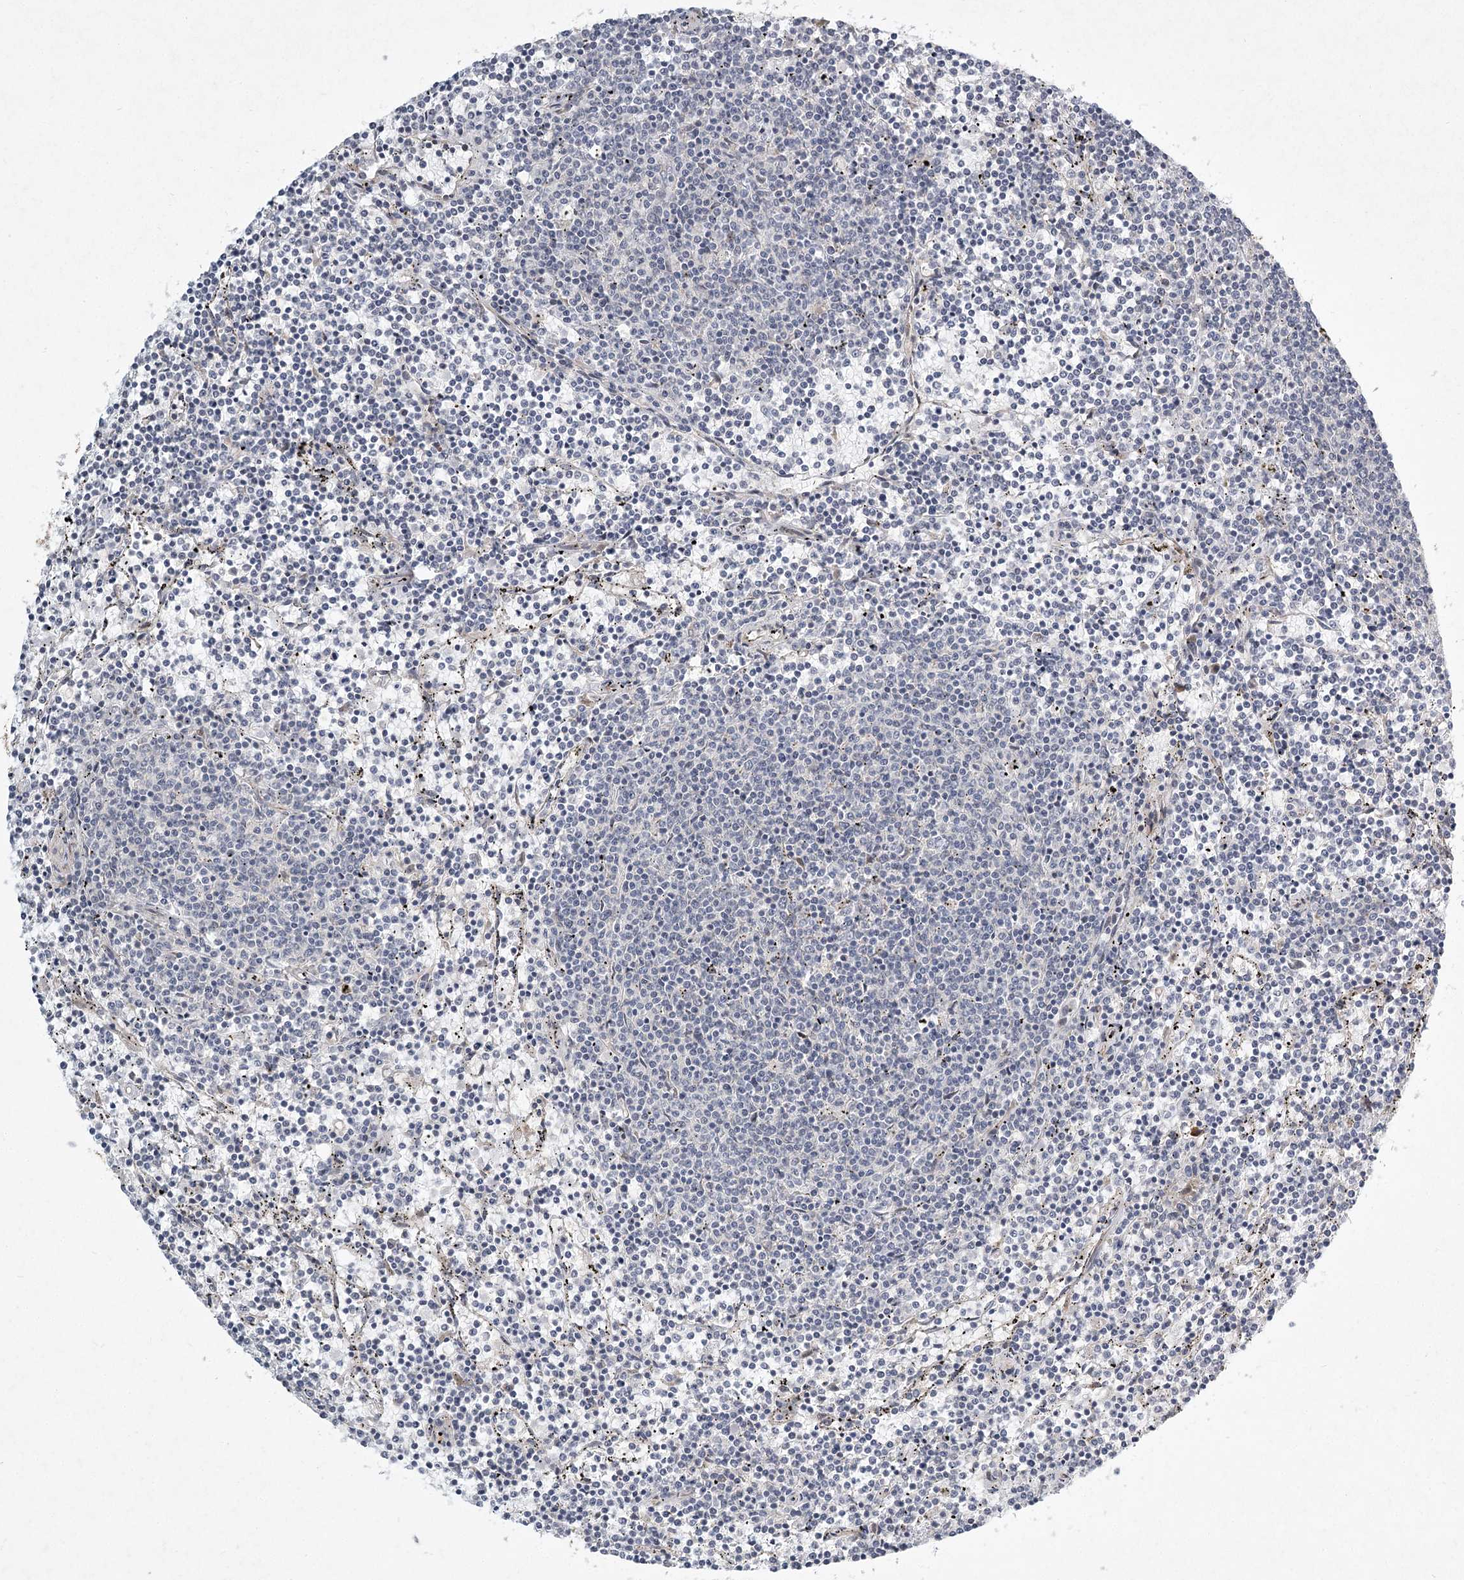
{"staining": {"intensity": "negative", "quantity": "none", "location": "none"}, "tissue": "lymphoma", "cell_type": "Tumor cells", "image_type": "cancer", "snomed": [{"axis": "morphology", "description": "Malignant lymphoma, non-Hodgkin's type, Low grade"}, {"axis": "topography", "description": "Spleen"}], "caption": "IHC image of neoplastic tissue: lymphoma stained with DAB displays no significant protein staining in tumor cells. (Brightfield microscopy of DAB immunohistochemistry (IHC) at high magnification).", "gene": "MEPE", "patient": {"sex": "female", "age": 50}}